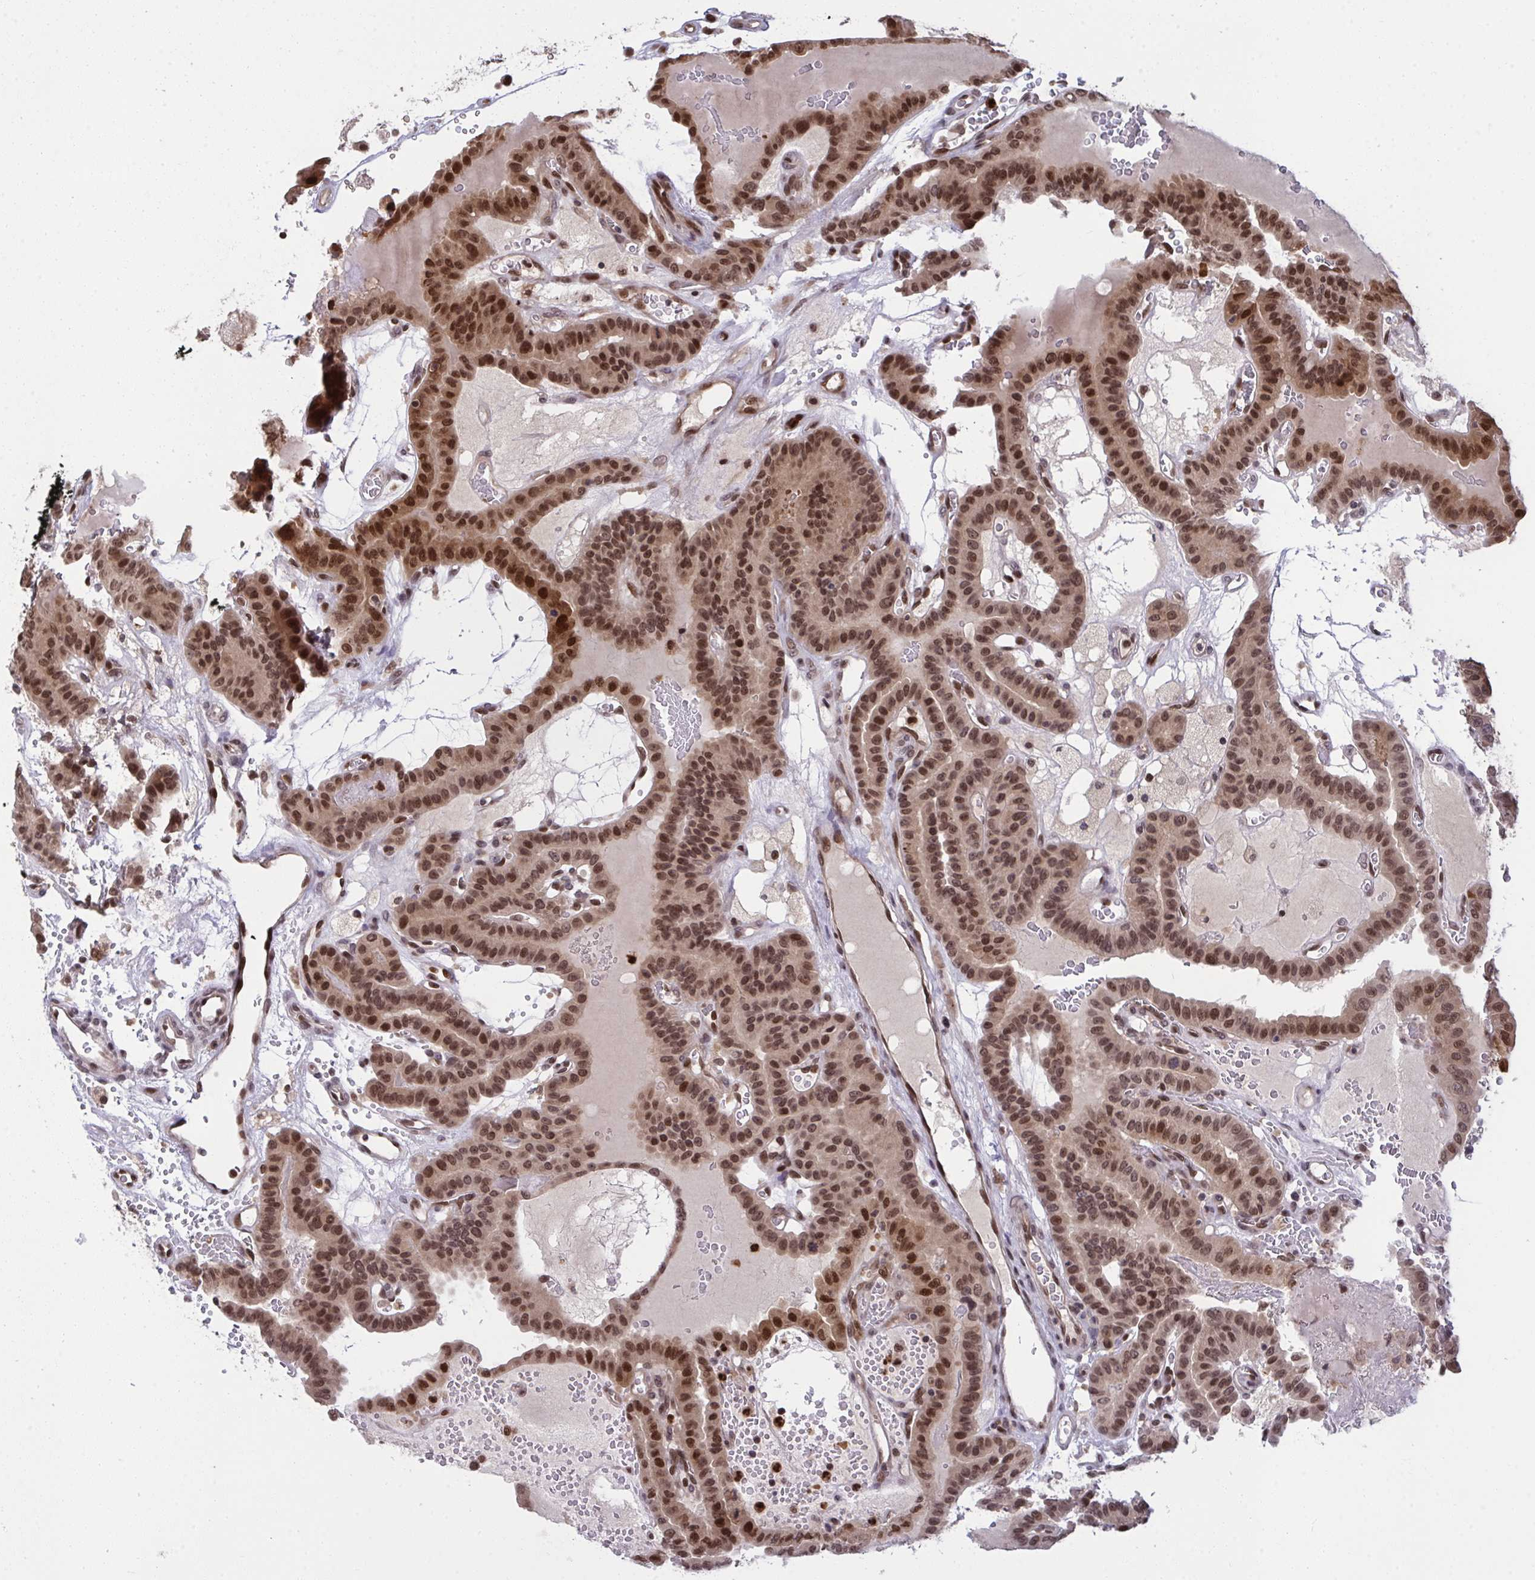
{"staining": {"intensity": "strong", "quantity": ">75%", "location": "nuclear"}, "tissue": "thyroid cancer", "cell_type": "Tumor cells", "image_type": "cancer", "snomed": [{"axis": "morphology", "description": "Papillary adenocarcinoma, NOS"}, {"axis": "topography", "description": "Thyroid gland"}], "caption": "Thyroid papillary adenocarcinoma tissue reveals strong nuclear expression in about >75% of tumor cells", "gene": "UXT", "patient": {"sex": "male", "age": 87}}